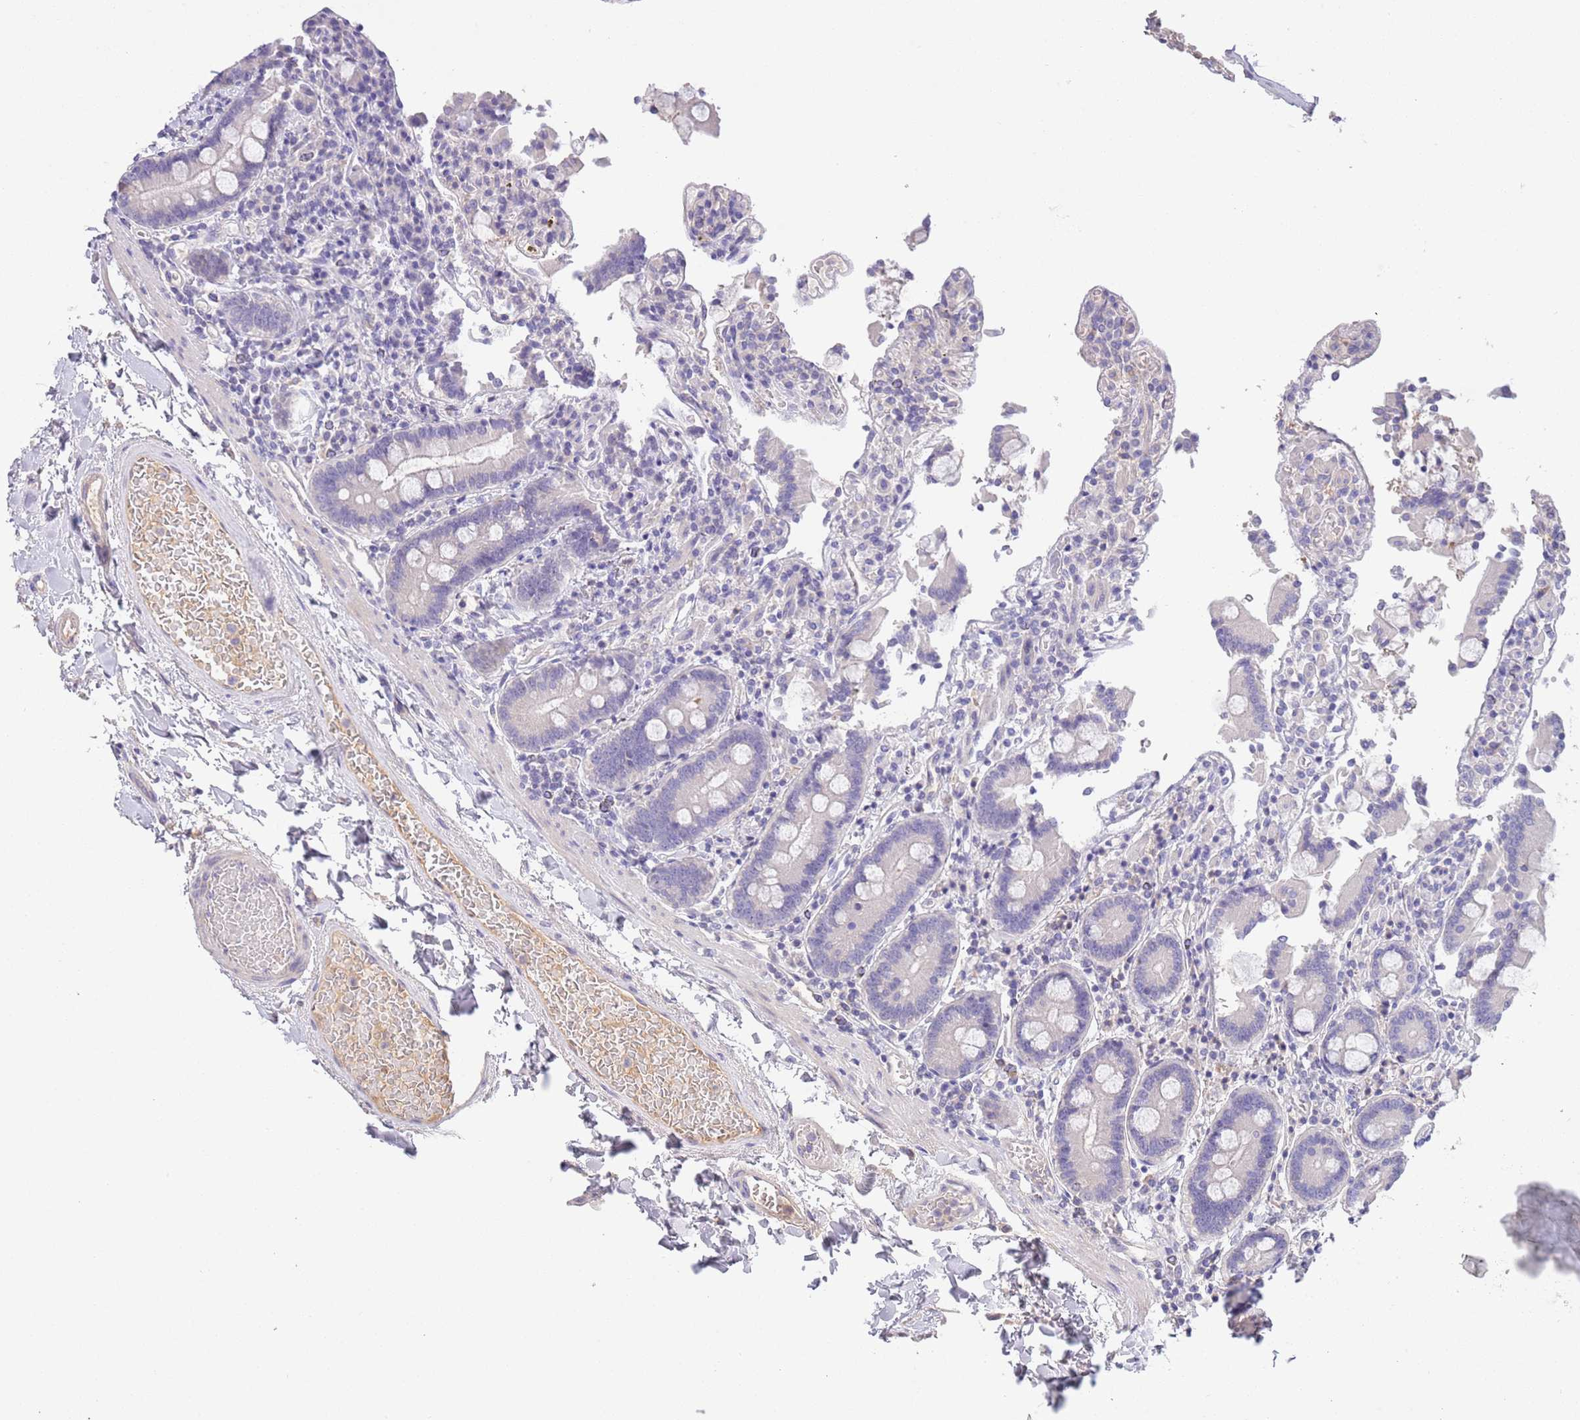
{"staining": {"intensity": "negative", "quantity": "none", "location": "none"}, "tissue": "duodenum", "cell_type": "Glandular cells", "image_type": "normal", "snomed": [{"axis": "morphology", "description": "Normal tissue, NOS"}, {"axis": "topography", "description": "Duodenum"}], "caption": "DAB immunohistochemical staining of benign human duodenum reveals no significant positivity in glandular cells. (DAB IHC visualized using brightfield microscopy, high magnification).", "gene": "IGFL4", "patient": {"sex": "male", "age": 55}}